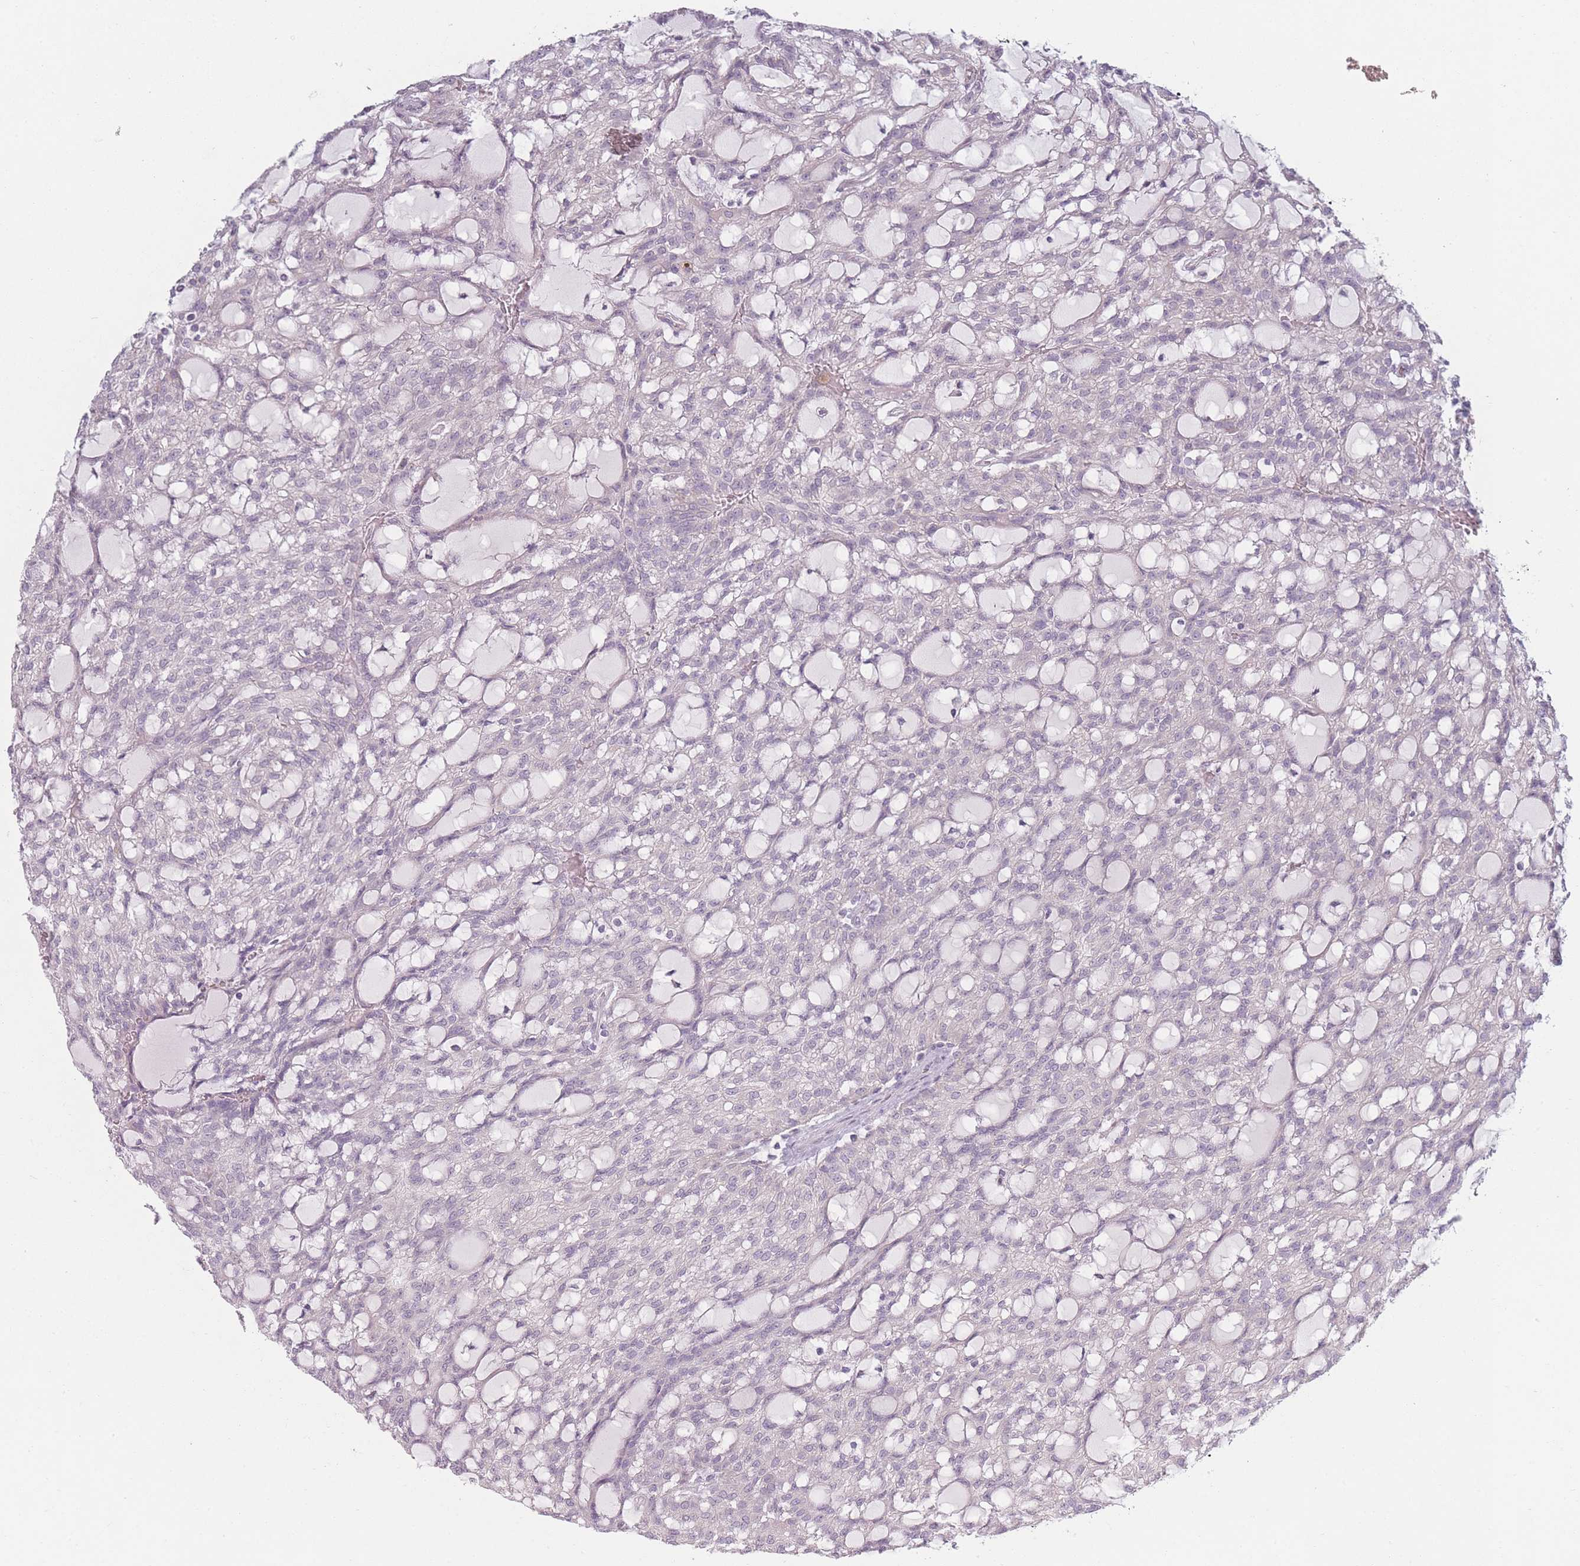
{"staining": {"intensity": "weak", "quantity": "<25%", "location": "cytoplasmic/membranous"}, "tissue": "renal cancer", "cell_type": "Tumor cells", "image_type": "cancer", "snomed": [{"axis": "morphology", "description": "Adenocarcinoma, NOS"}, {"axis": "topography", "description": "Kidney"}], "caption": "An immunohistochemistry micrograph of adenocarcinoma (renal) is shown. There is no staining in tumor cells of adenocarcinoma (renal).", "gene": "RASL10B", "patient": {"sex": "male", "age": 63}}